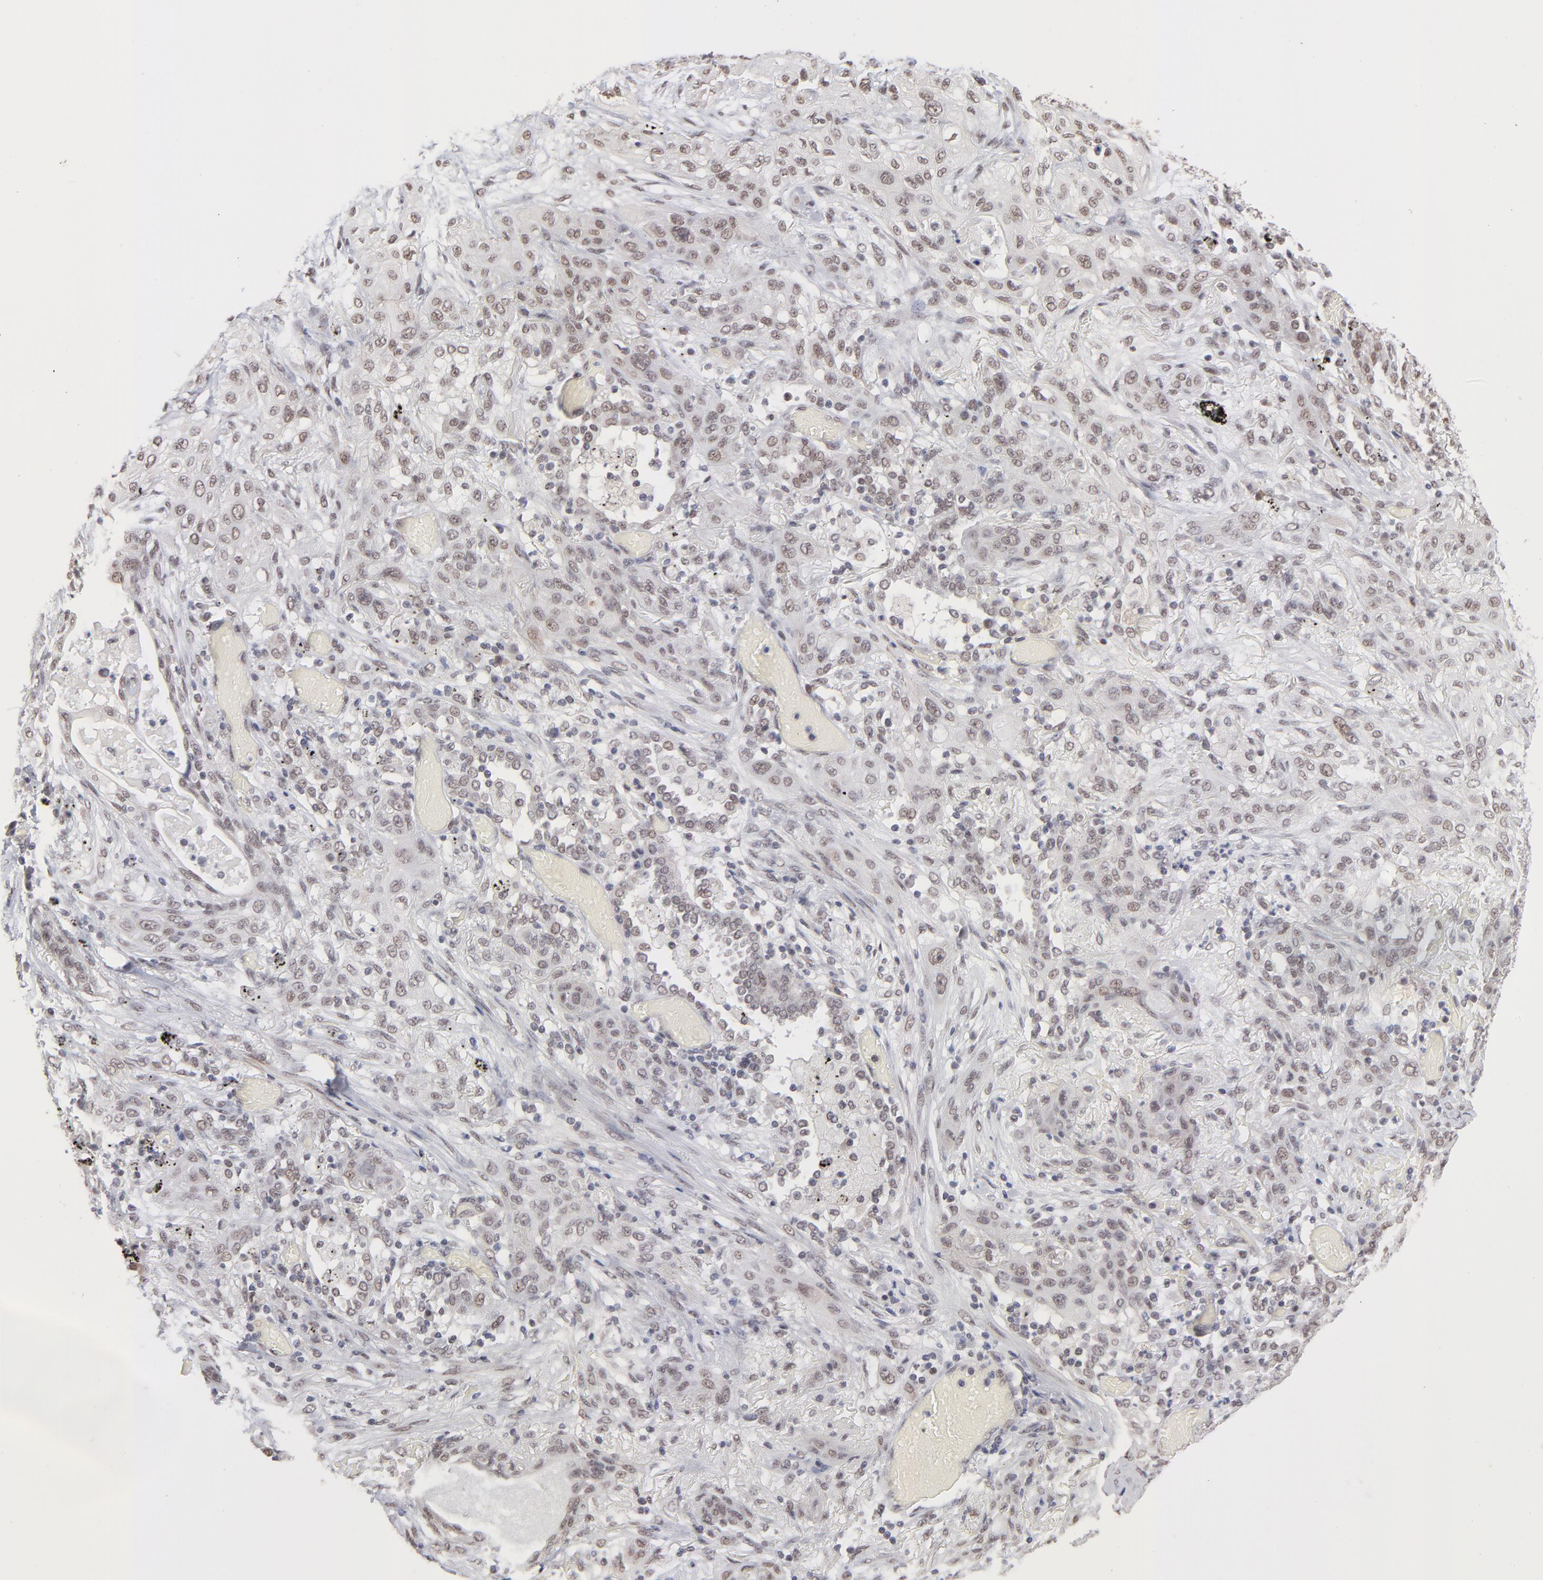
{"staining": {"intensity": "weak", "quantity": "25%-75%", "location": "nuclear"}, "tissue": "lung cancer", "cell_type": "Tumor cells", "image_type": "cancer", "snomed": [{"axis": "morphology", "description": "Squamous cell carcinoma, NOS"}, {"axis": "topography", "description": "Lung"}], "caption": "A high-resolution histopathology image shows IHC staining of lung cancer (squamous cell carcinoma), which demonstrates weak nuclear positivity in approximately 25%-75% of tumor cells.", "gene": "ZNF3", "patient": {"sex": "female", "age": 47}}